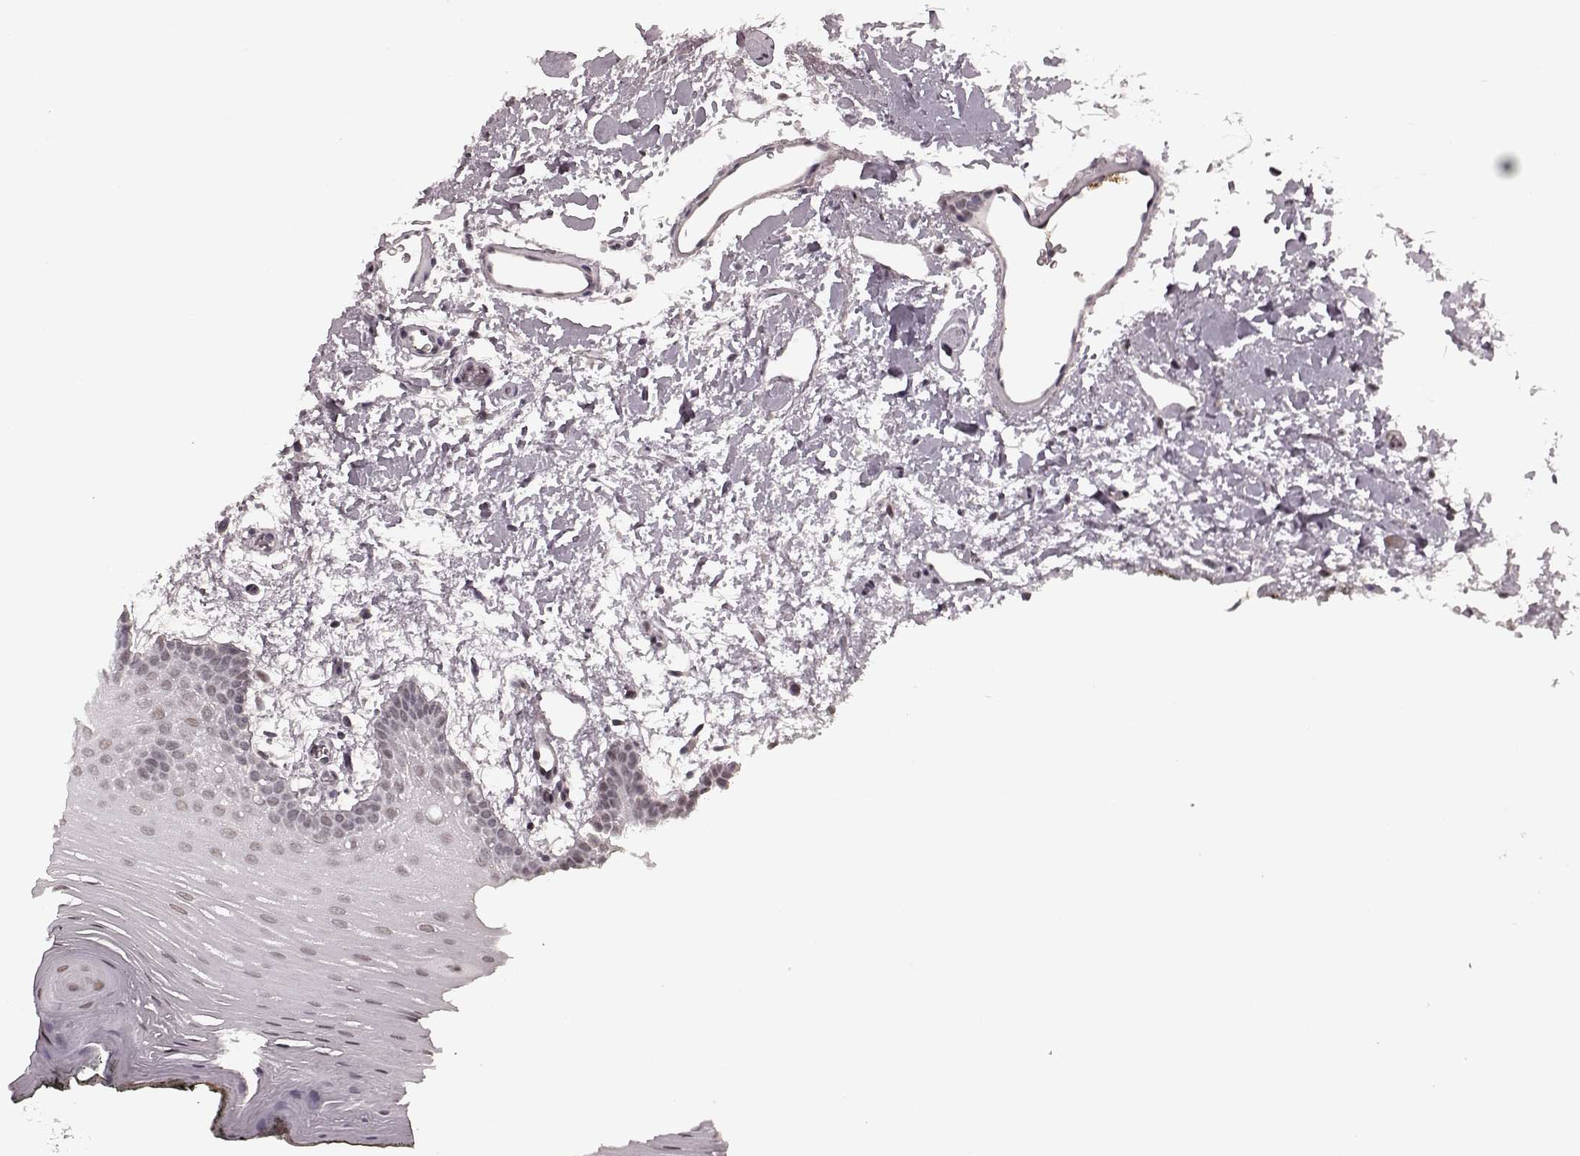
{"staining": {"intensity": "weak", "quantity": "<25%", "location": "nuclear"}, "tissue": "oral mucosa", "cell_type": "Squamous epithelial cells", "image_type": "normal", "snomed": [{"axis": "morphology", "description": "Normal tissue, NOS"}, {"axis": "topography", "description": "Oral tissue"}, {"axis": "topography", "description": "Head-Neck"}], "caption": "DAB (3,3'-diaminobenzidine) immunohistochemical staining of normal human oral mucosa displays no significant expression in squamous epithelial cells. (Immunohistochemistry (ihc), brightfield microscopy, high magnification).", "gene": "PLCB4", "patient": {"sex": "male", "age": 65}}